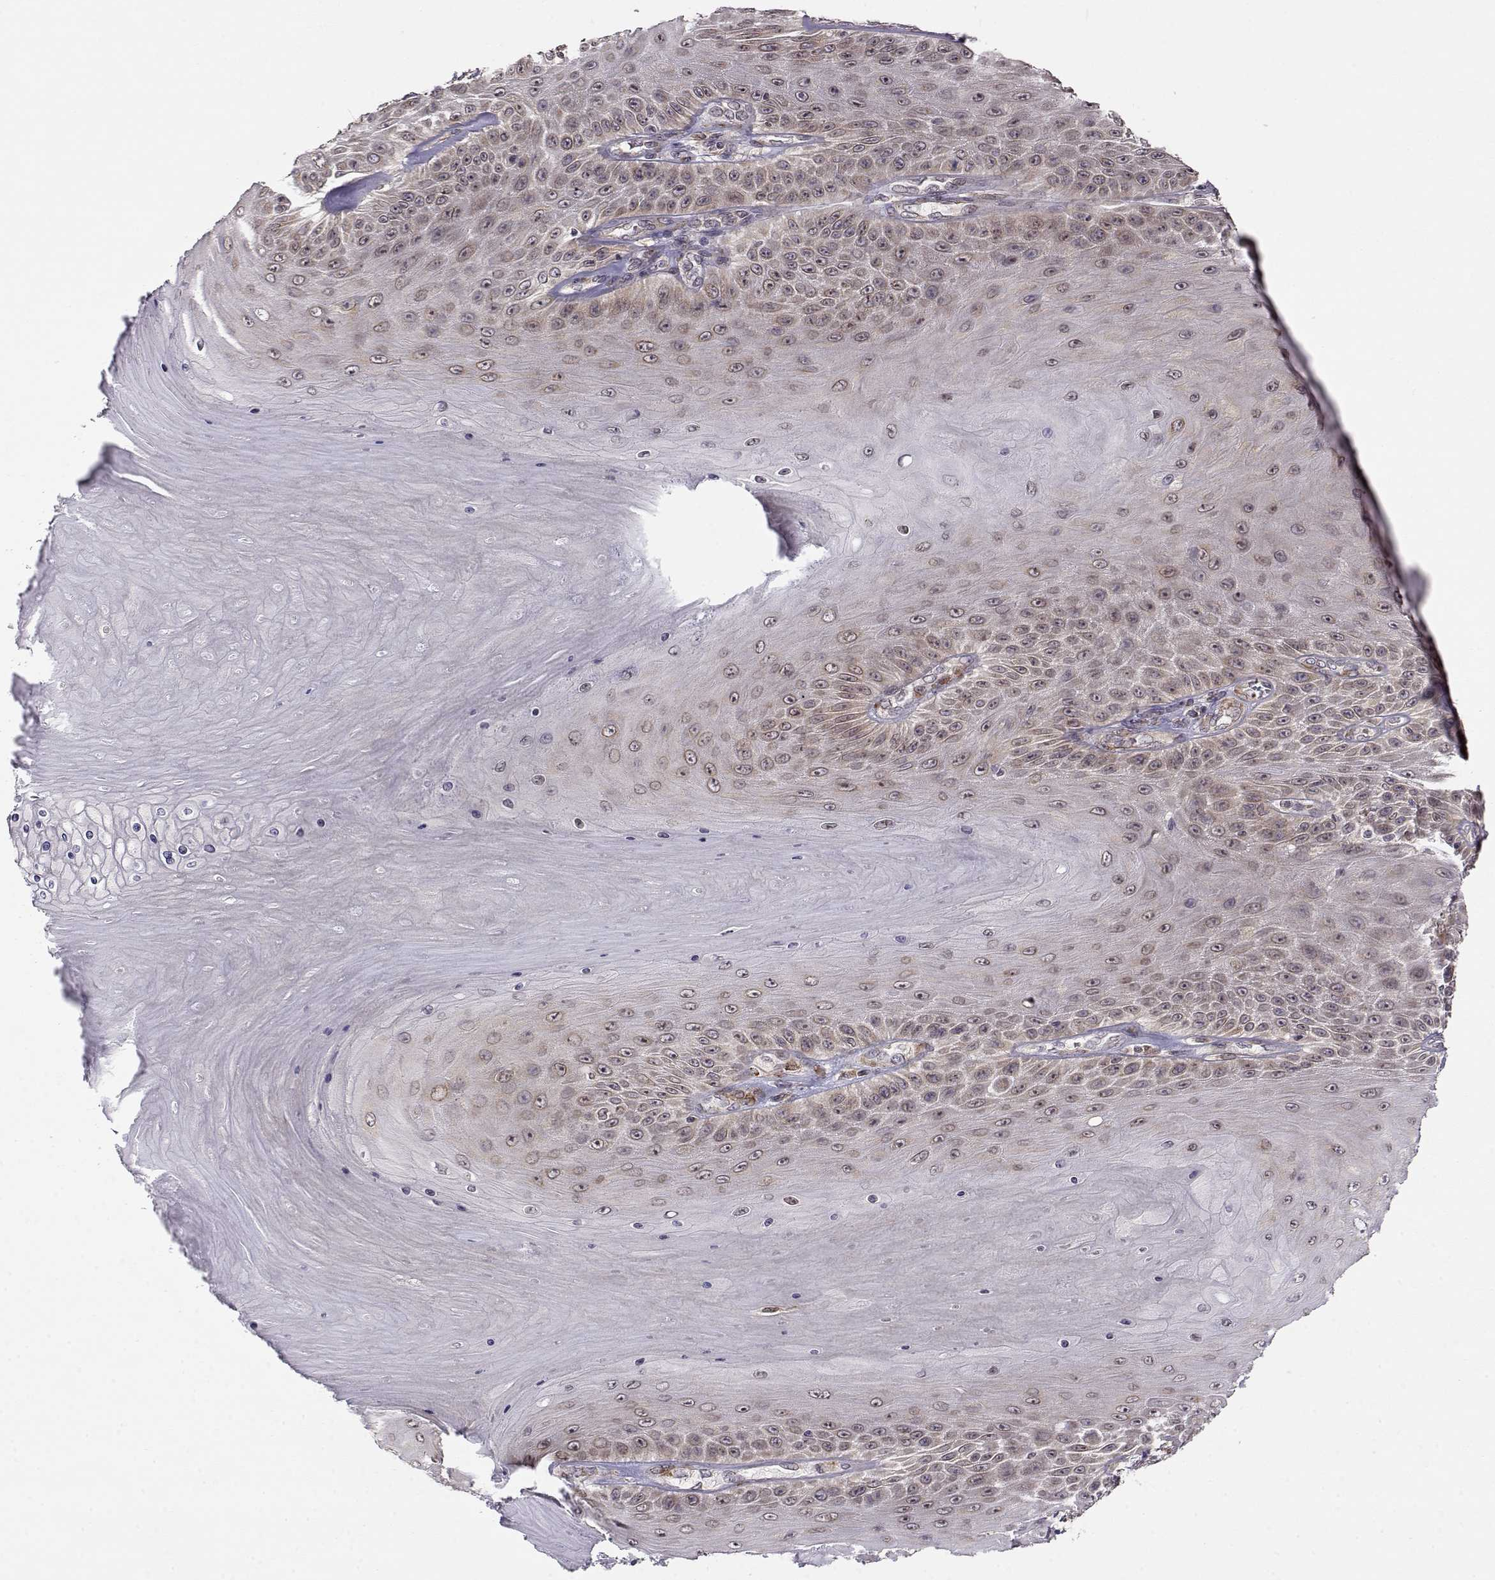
{"staining": {"intensity": "weak", "quantity": "25%-75%", "location": "cytoplasmic/membranous"}, "tissue": "skin cancer", "cell_type": "Tumor cells", "image_type": "cancer", "snomed": [{"axis": "morphology", "description": "Squamous cell carcinoma, NOS"}, {"axis": "topography", "description": "Skin"}], "caption": "Immunohistochemical staining of skin cancer (squamous cell carcinoma) reveals weak cytoplasmic/membranous protein staining in approximately 25%-75% of tumor cells.", "gene": "ERGIC2", "patient": {"sex": "male", "age": 62}}